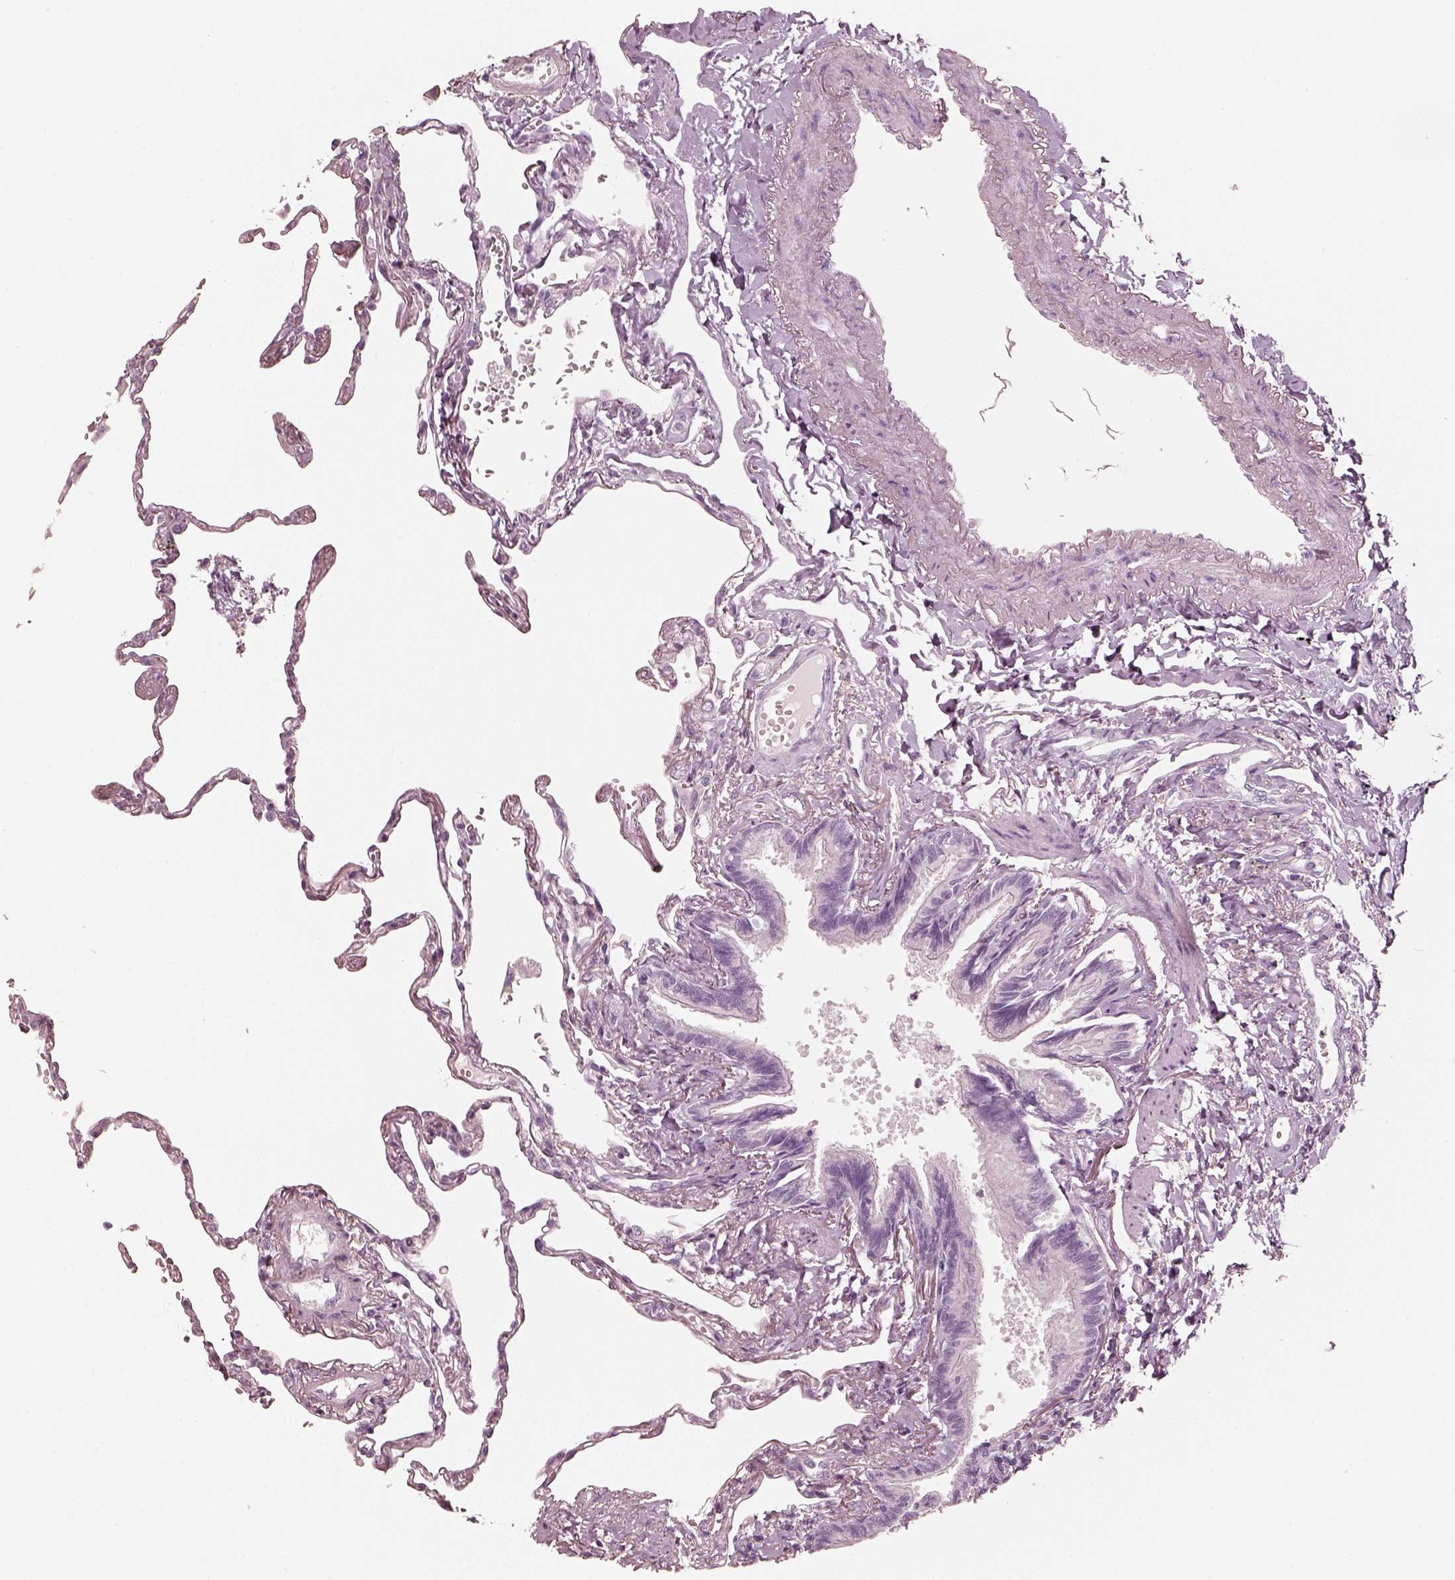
{"staining": {"intensity": "negative", "quantity": "none", "location": "none"}, "tissue": "lung", "cell_type": "Alveolar cells", "image_type": "normal", "snomed": [{"axis": "morphology", "description": "Normal tissue, NOS"}, {"axis": "topography", "description": "Lung"}], "caption": "An IHC image of unremarkable lung is shown. There is no staining in alveolar cells of lung.", "gene": "R3HDML", "patient": {"sex": "male", "age": 78}}